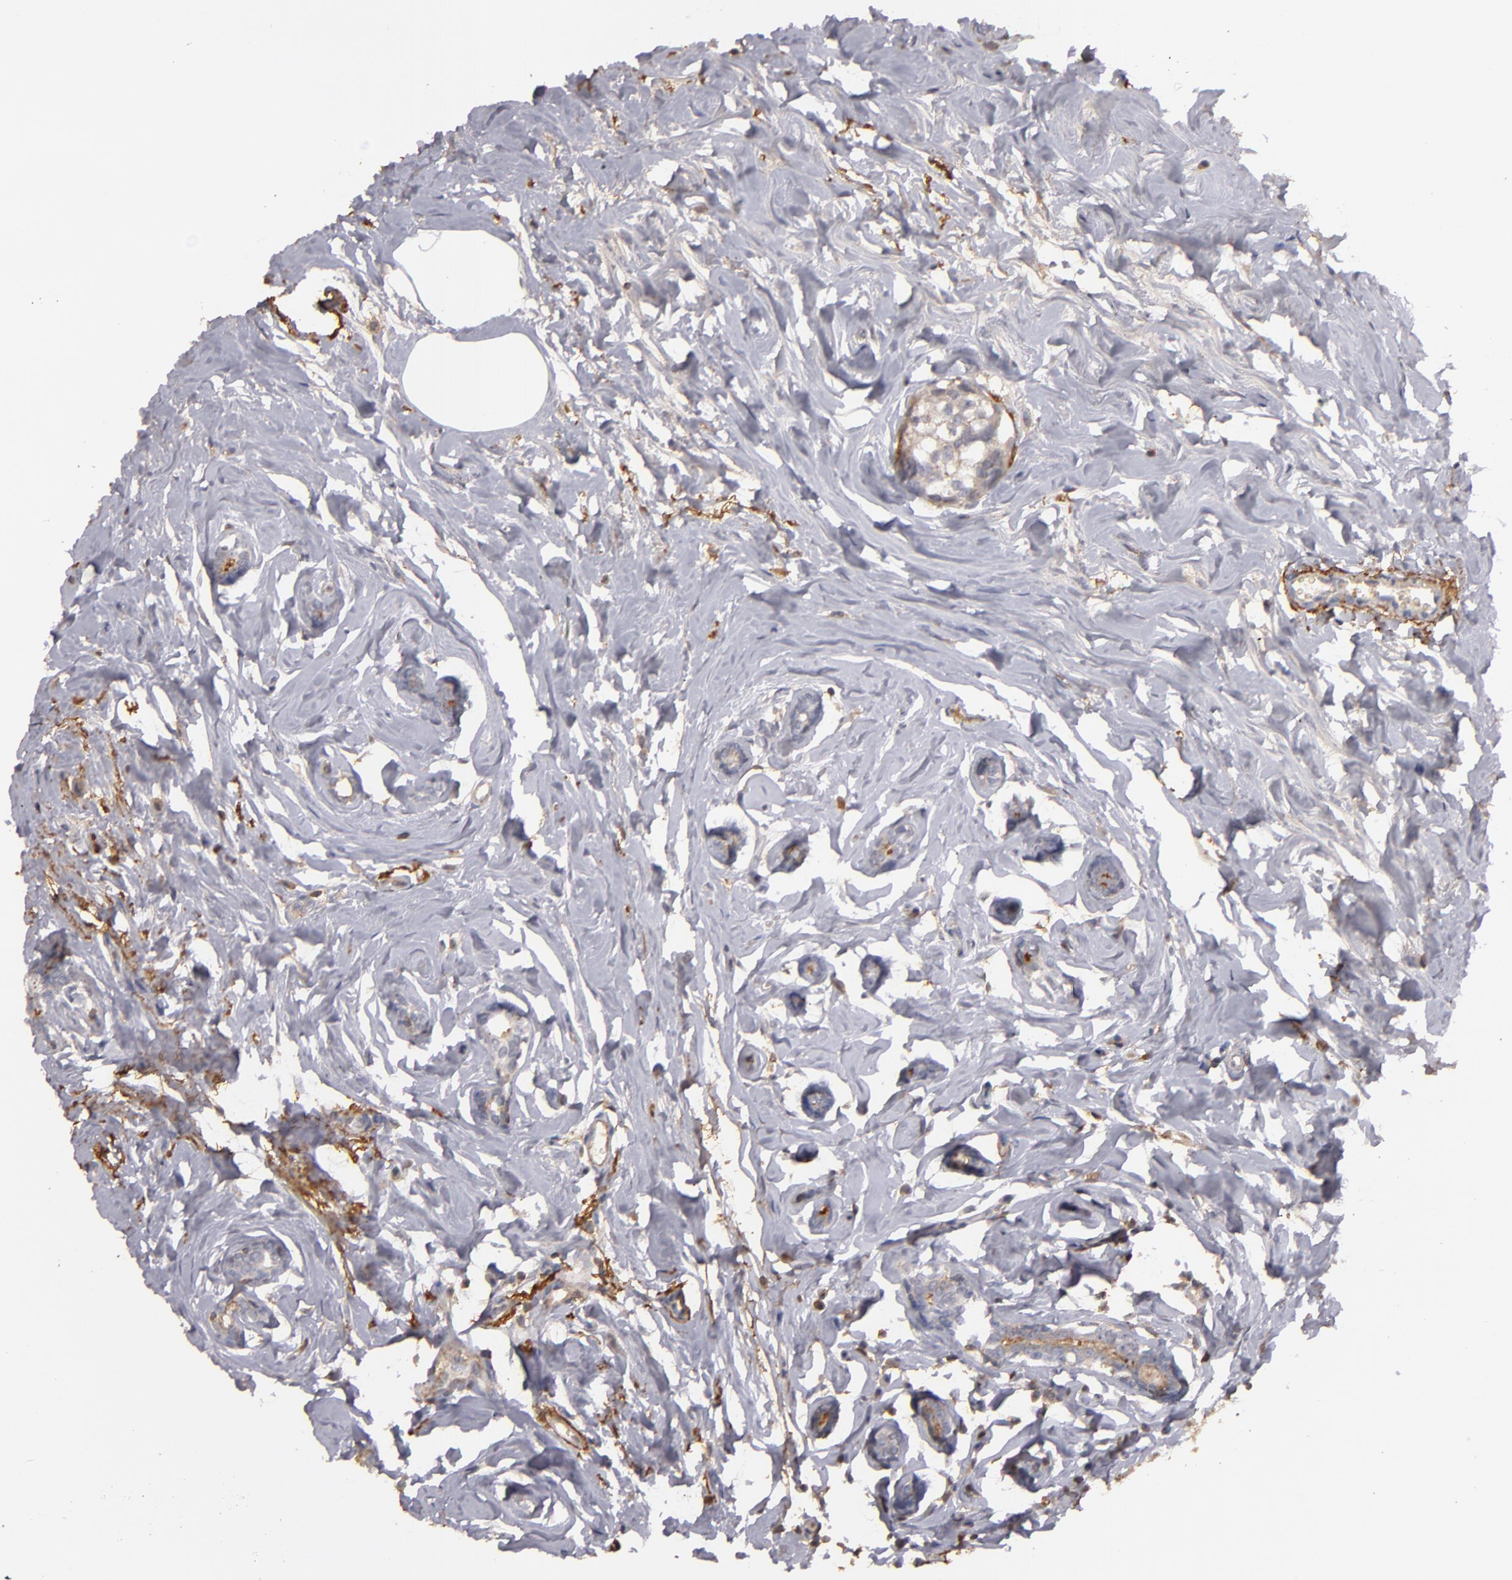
{"staining": {"intensity": "negative", "quantity": "none", "location": "none"}, "tissue": "breast cancer", "cell_type": "Tumor cells", "image_type": "cancer", "snomed": [{"axis": "morphology", "description": "Normal tissue, NOS"}, {"axis": "morphology", "description": "Duct carcinoma"}, {"axis": "topography", "description": "Breast"}], "caption": "Breast invasive ductal carcinoma was stained to show a protein in brown. There is no significant staining in tumor cells.", "gene": "MBL2", "patient": {"sex": "female", "age": 50}}